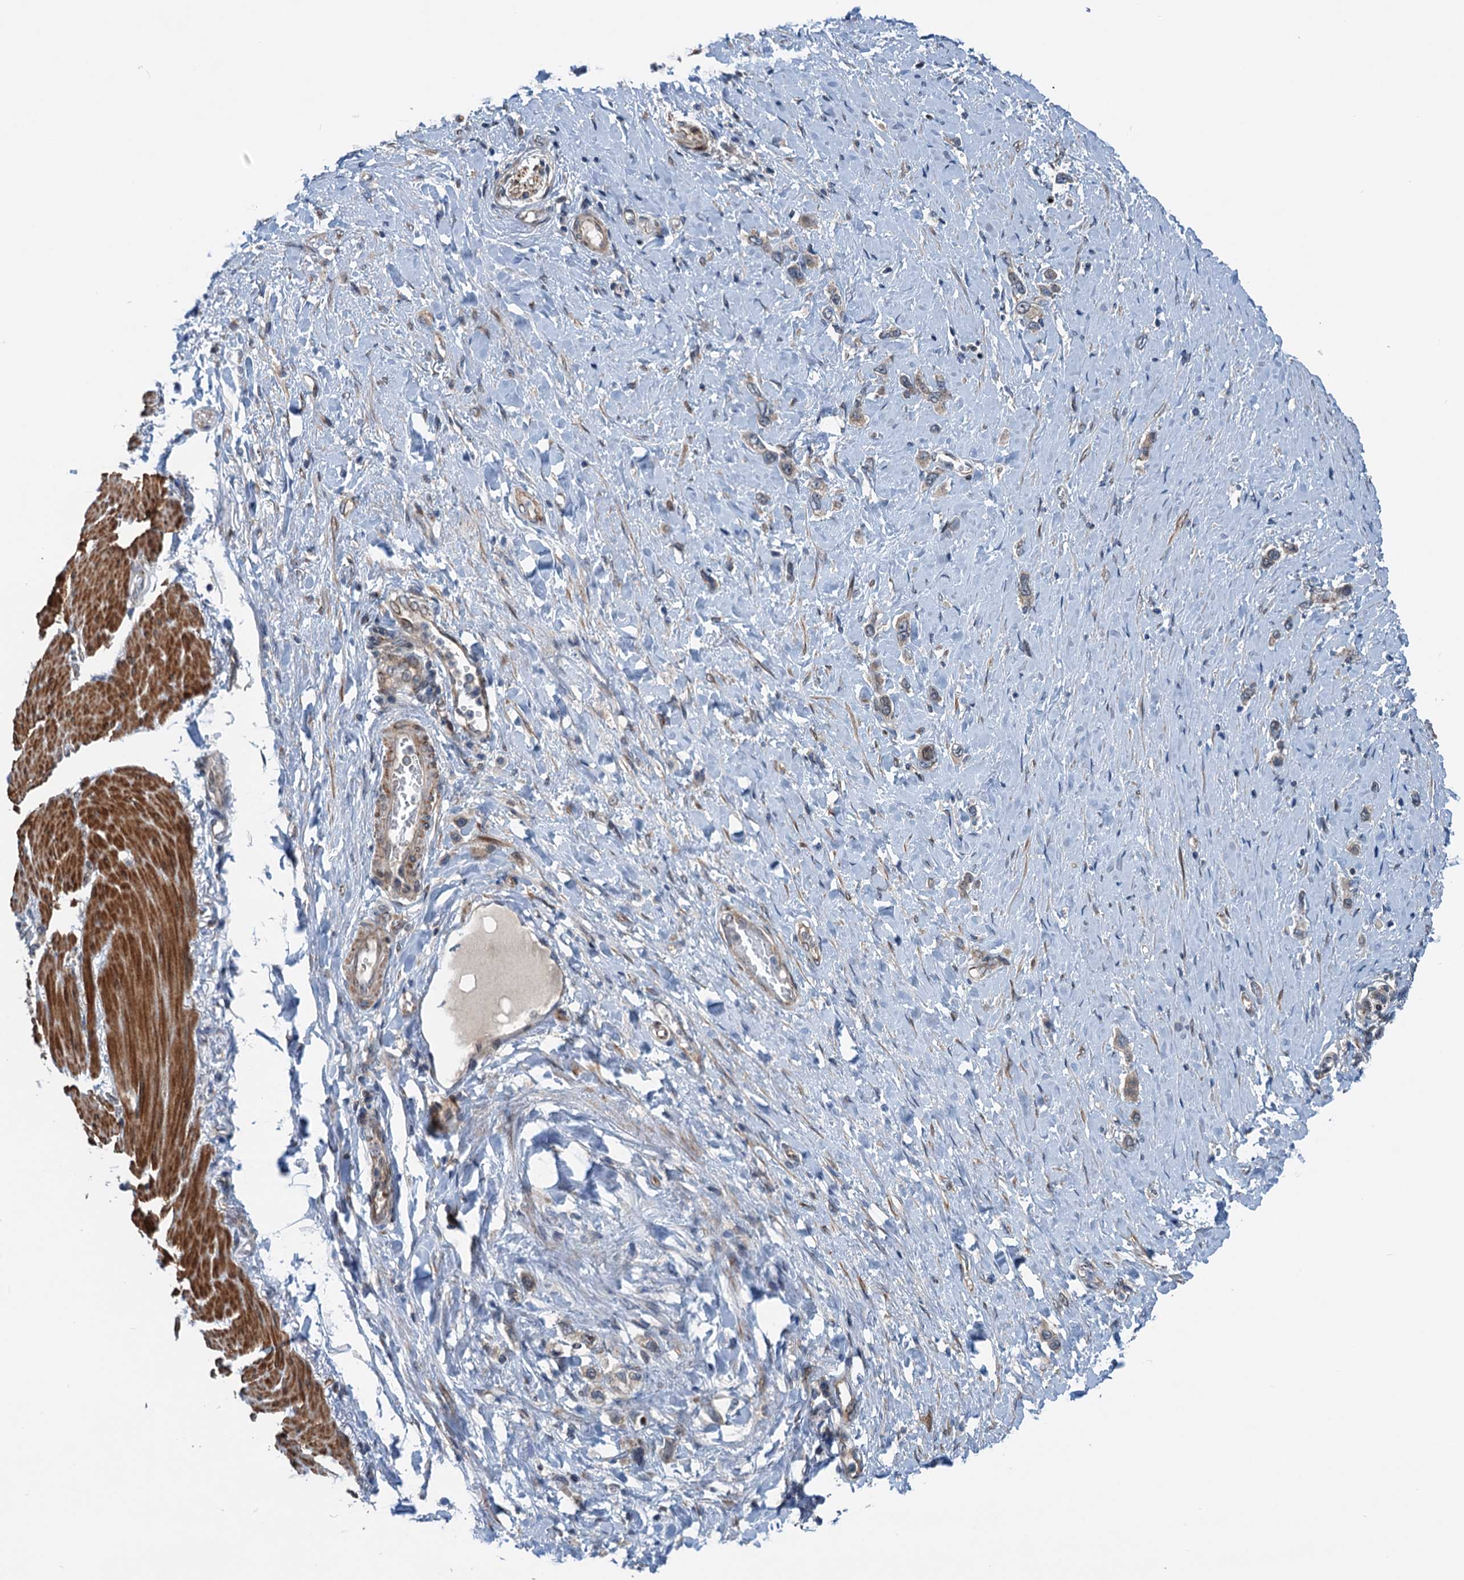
{"staining": {"intensity": "moderate", "quantity": "25%-75%", "location": "cytoplasmic/membranous,nuclear"}, "tissue": "stomach cancer", "cell_type": "Tumor cells", "image_type": "cancer", "snomed": [{"axis": "morphology", "description": "Adenocarcinoma, NOS"}, {"axis": "topography", "description": "Stomach"}], "caption": "Stomach cancer was stained to show a protein in brown. There is medium levels of moderate cytoplasmic/membranous and nuclear expression in approximately 25%-75% of tumor cells.", "gene": "DYNC2I2", "patient": {"sex": "female", "age": 65}}